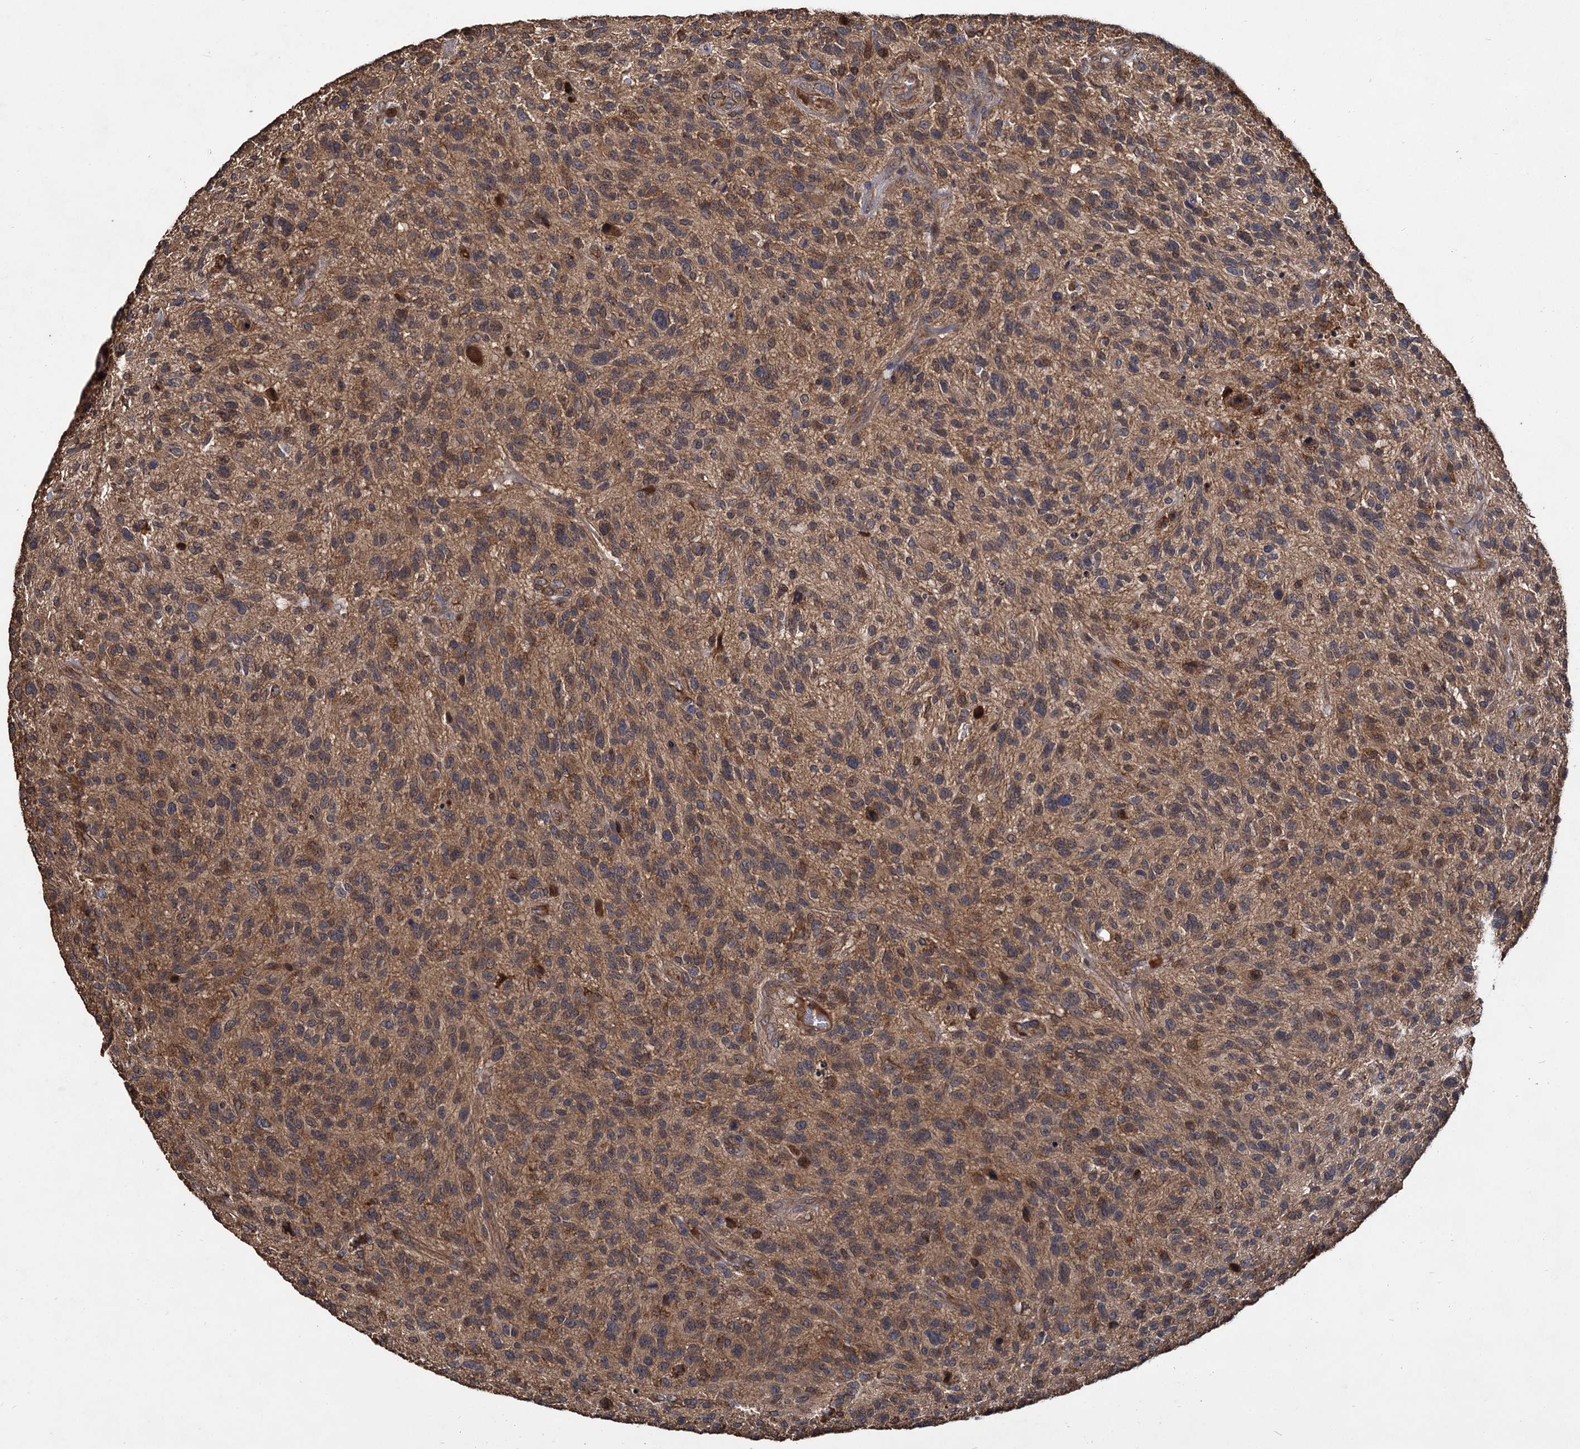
{"staining": {"intensity": "weak", "quantity": "25%-75%", "location": "cytoplasmic/membranous"}, "tissue": "glioma", "cell_type": "Tumor cells", "image_type": "cancer", "snomed": [{"axis": "morphology", "description": "Glioma, malignant, High grade"}, {"axis": "topography", "description": "Brain"}], "caption": "Protein staining exhibits weak cytoplasmic/membranous expression in about 25%-75% of tumor cells in malignant glioma (high-grade). The staining was performed using DAB (3,3'-diaminobenzidine), with brown indicating positive protein expression. Nuclei are stained blue with hematoxylin.", "gene": "GCLC", "patient": {"sex": "male", "age": 47}}